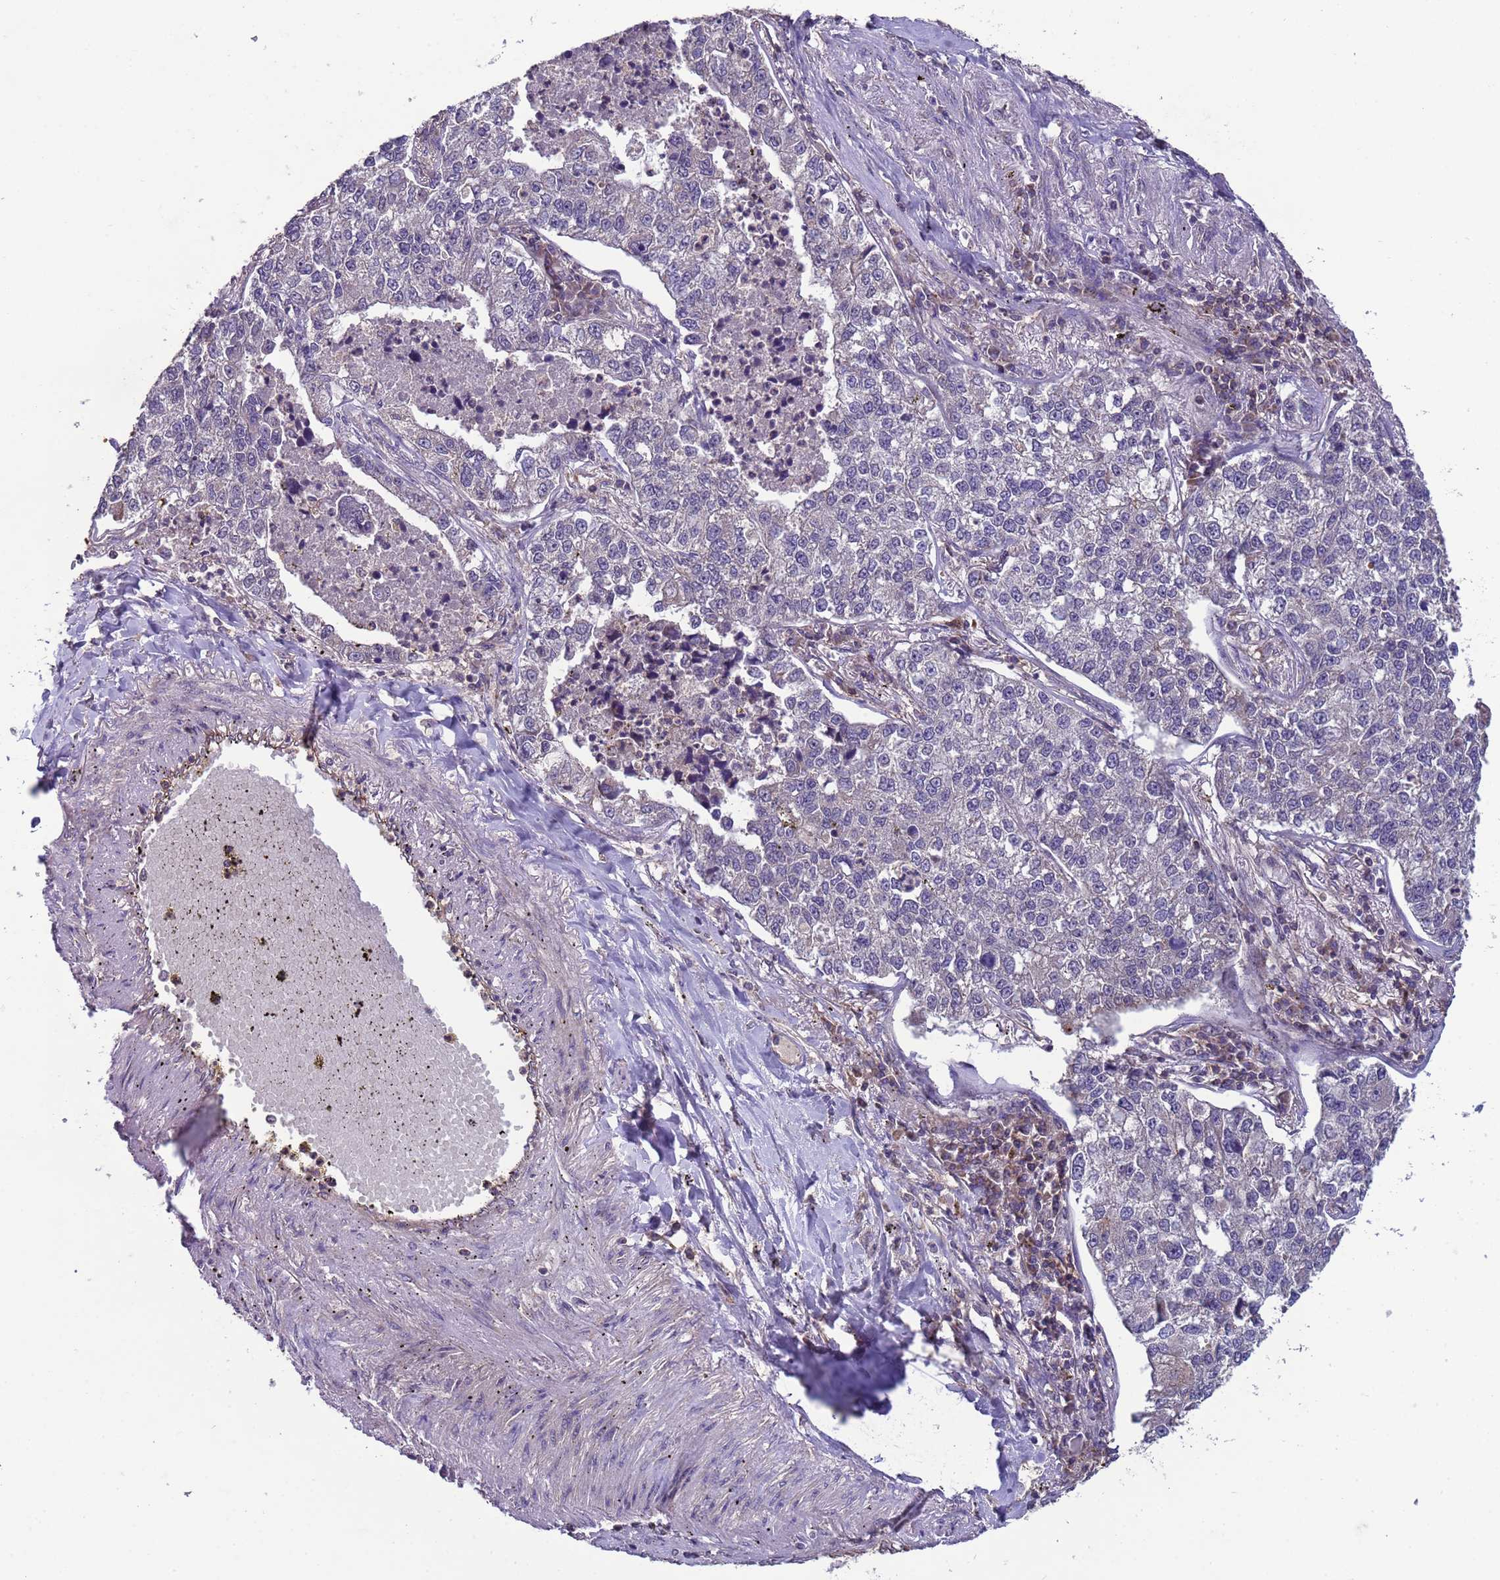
{"staining": {"intensity": "negative", "quantity": "none", "location": "none"}, "tissue": "lung cancer", "cell_type": "Tumor cells", "image_type": "cancer", "snomed": [{"axis": "morphology", "description": "Adenocarcinoma, NOS"}, {"axis": "topography", "description": "Lung"}], "caption": "IHC histopathology image of neoplastic tissue: human lung adenocarcinoma stained with DAB (3,3'-diaminobenzidine) shows no significant protein staining in tumor cells.", "gene": "ACAD8", "patient": {"sex": "male", "age": 49}}